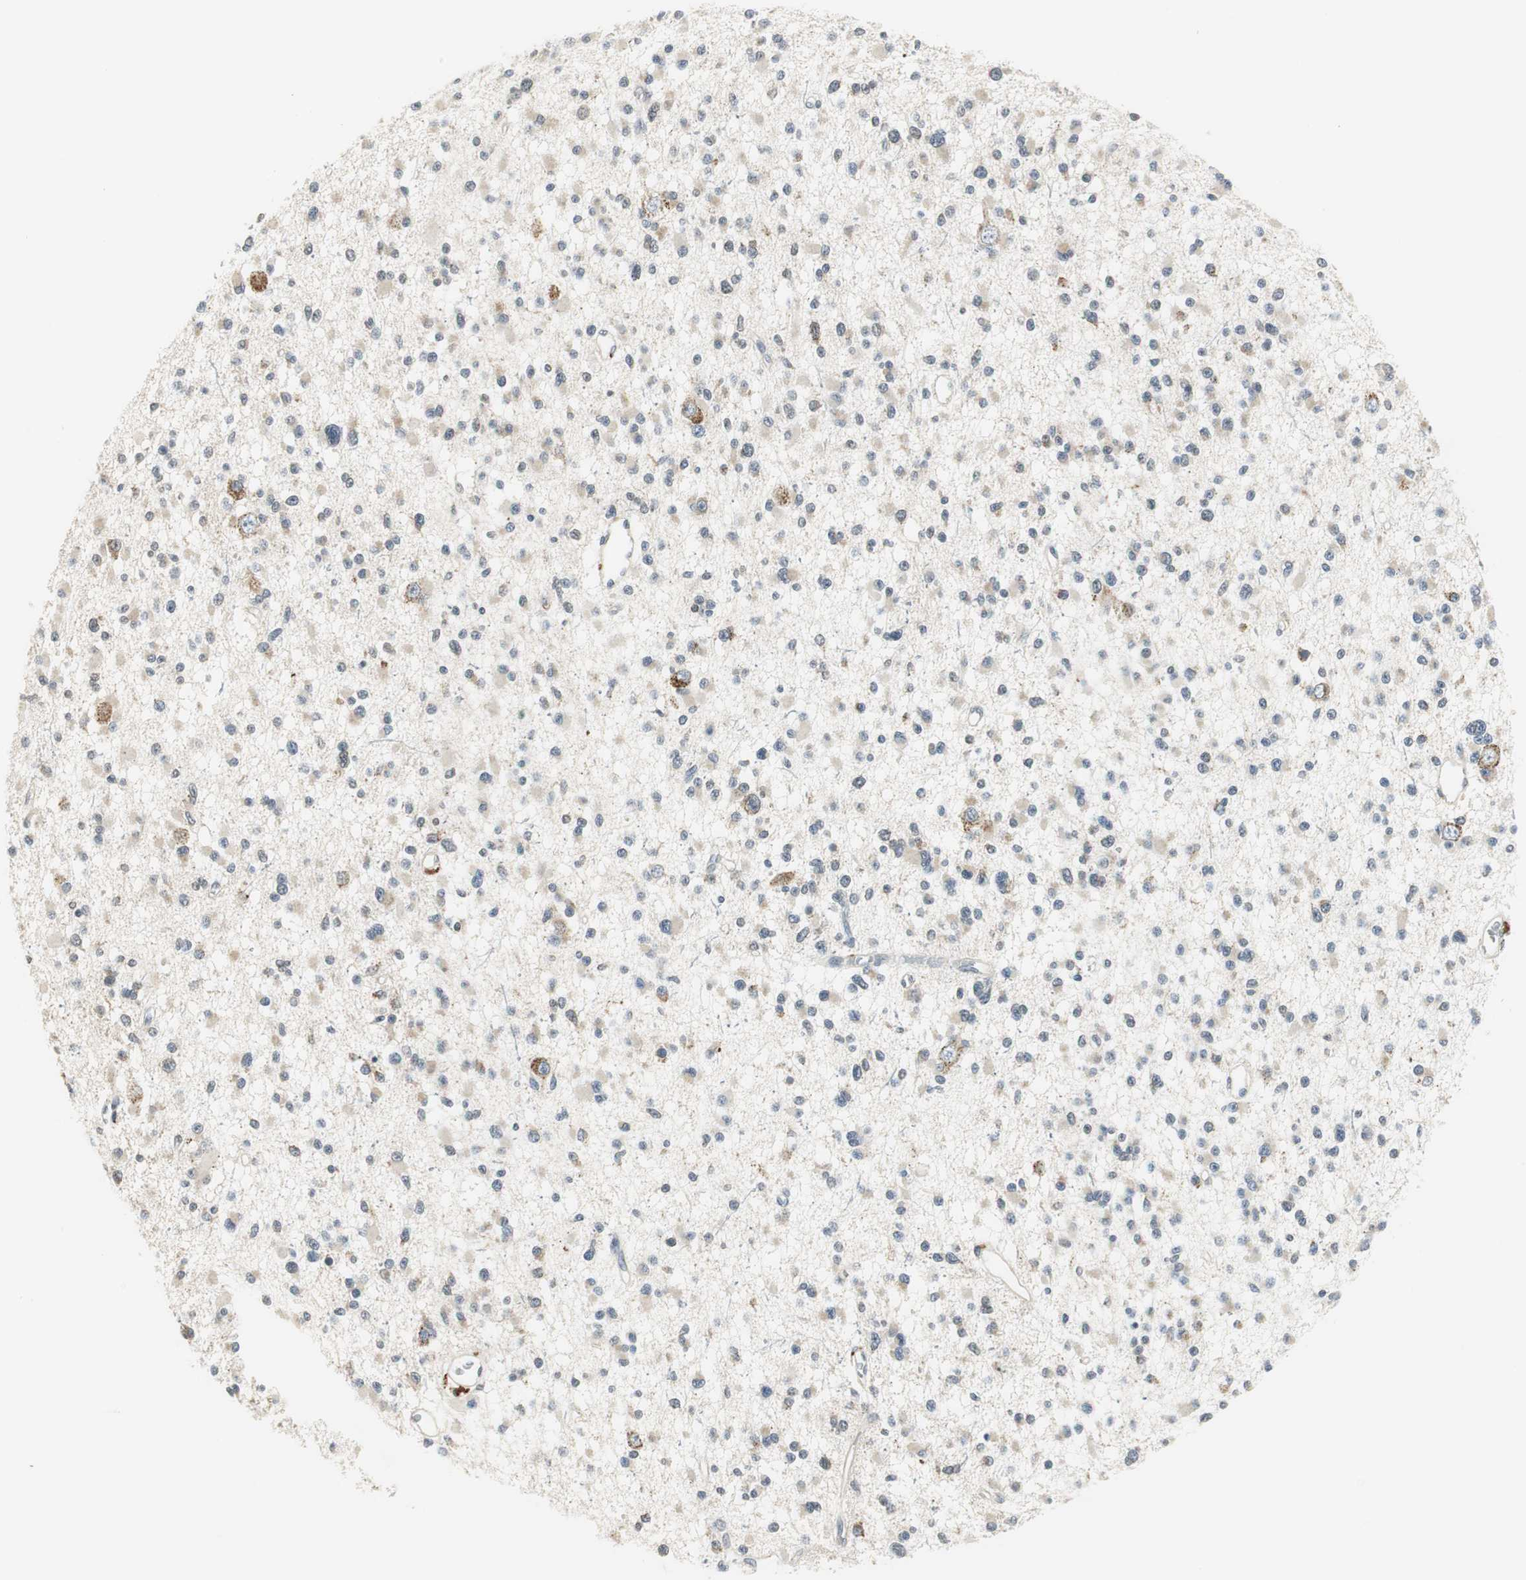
{"staining": {"intensity": "weak", "quantity": "<25%", "location": "cytoplasmic/membranous"}, "tissue": "glioma", "cell_type": "Tumor cells", "image_type": "cancer", "snomed": [{"axis": "morphology", "description": "Glioma, malignant, Low grade"}, {"axis": "topography", "description": "Brain"}], "caption": "An IHC photomicrograph of glioma is shown. There is no staining in tumor cells of glioma.", "gene": "NIT1", "patient": {"sex": "female", "age": 22}}